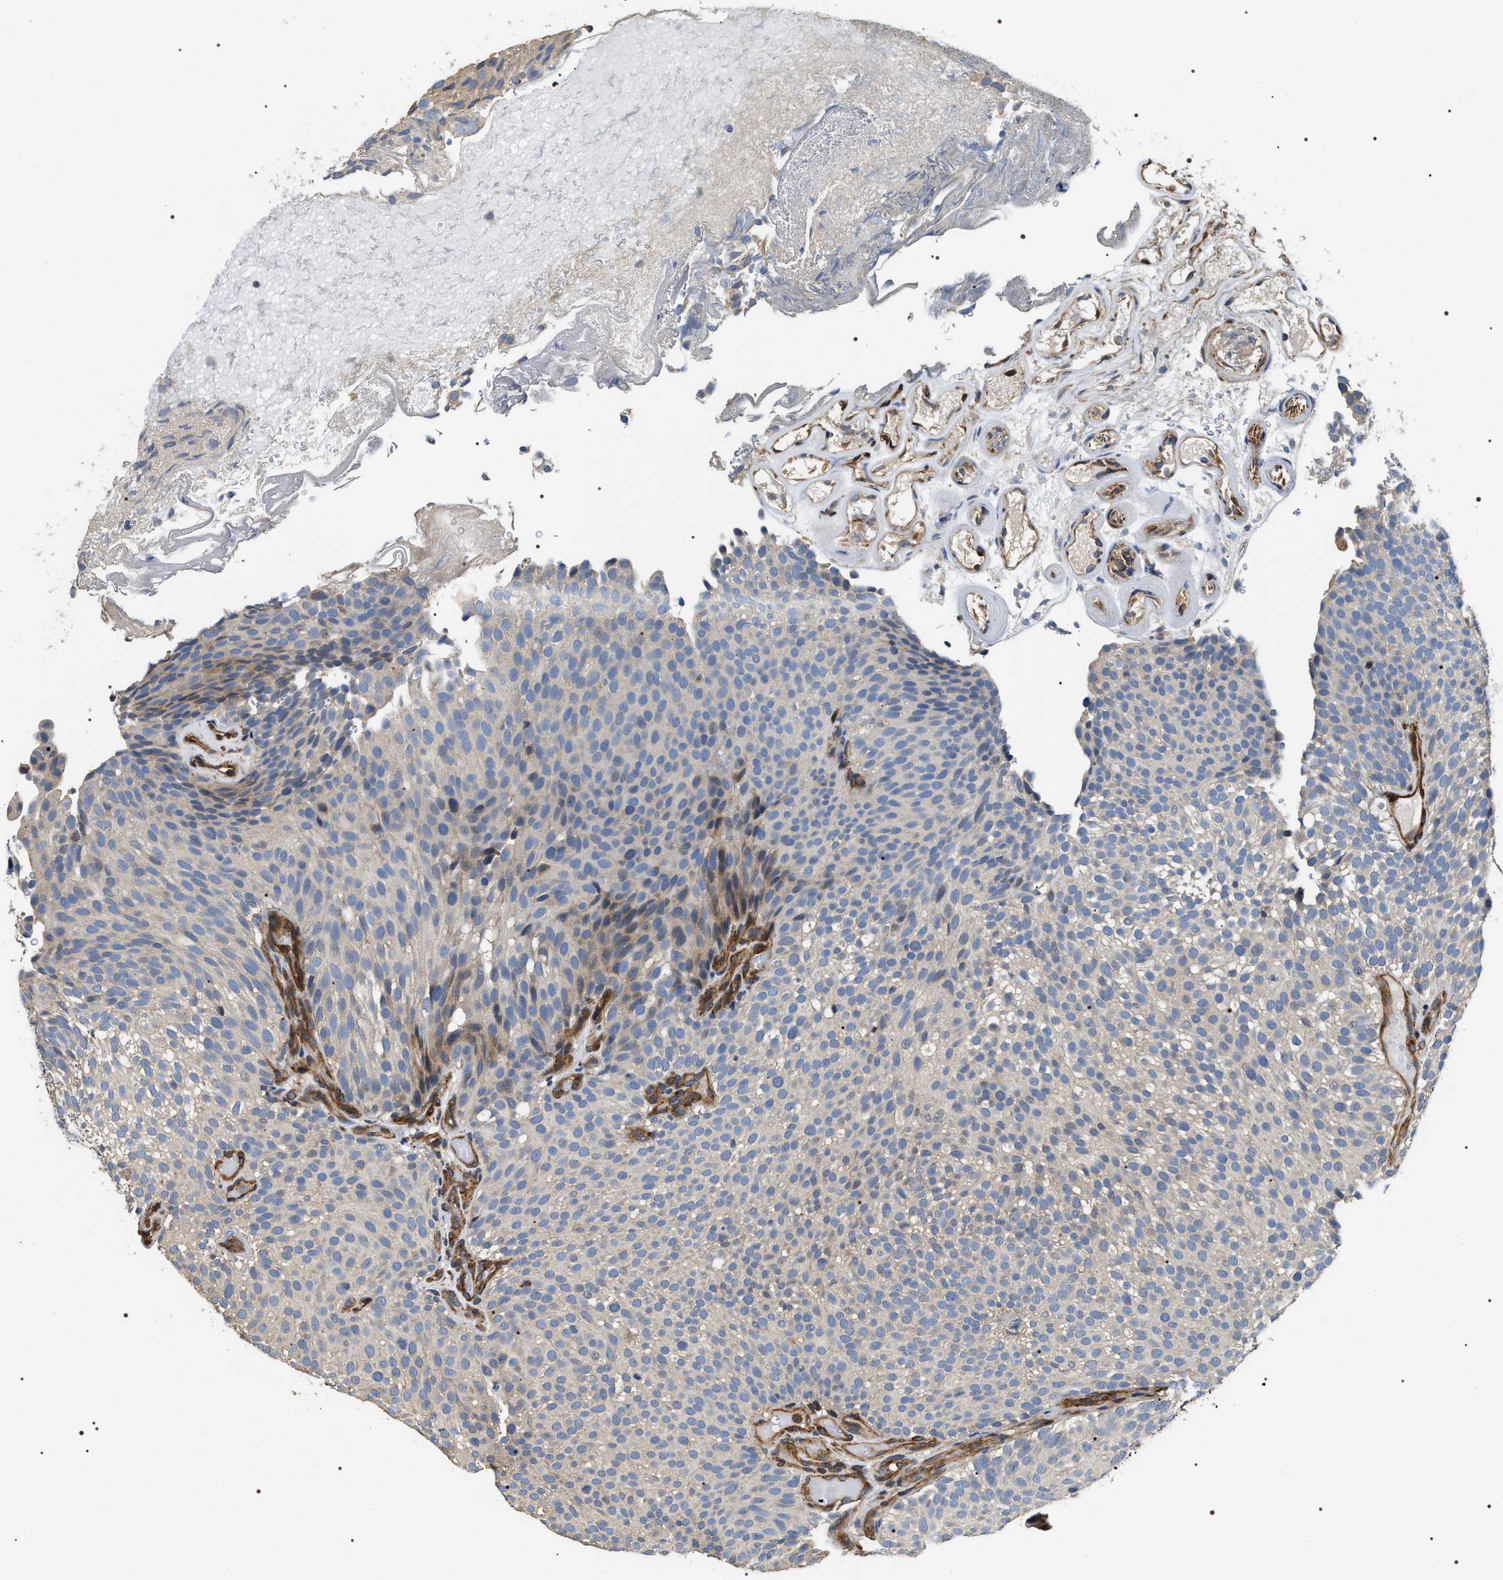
{"staining": {"intensity": "negative", "quantity": "none", "location": "none"}, "tissue": "urothelial cancer", "cell_type": "Tumor cells", "image_type": "cancer", "snomed": [{"axis": "morphology", "description": "Urothelial carcinoma, Low grade"}, {"axis": "topography", "description": "Urinary bladder"}], "caption": "The immunohistochemistry micrograph has no significant staining in tumor cells of urothelial carcinoma (low-grade) tissue.", "gene": "ZC3HAV1L", "patient": {"sex": "male", "age": 78}}